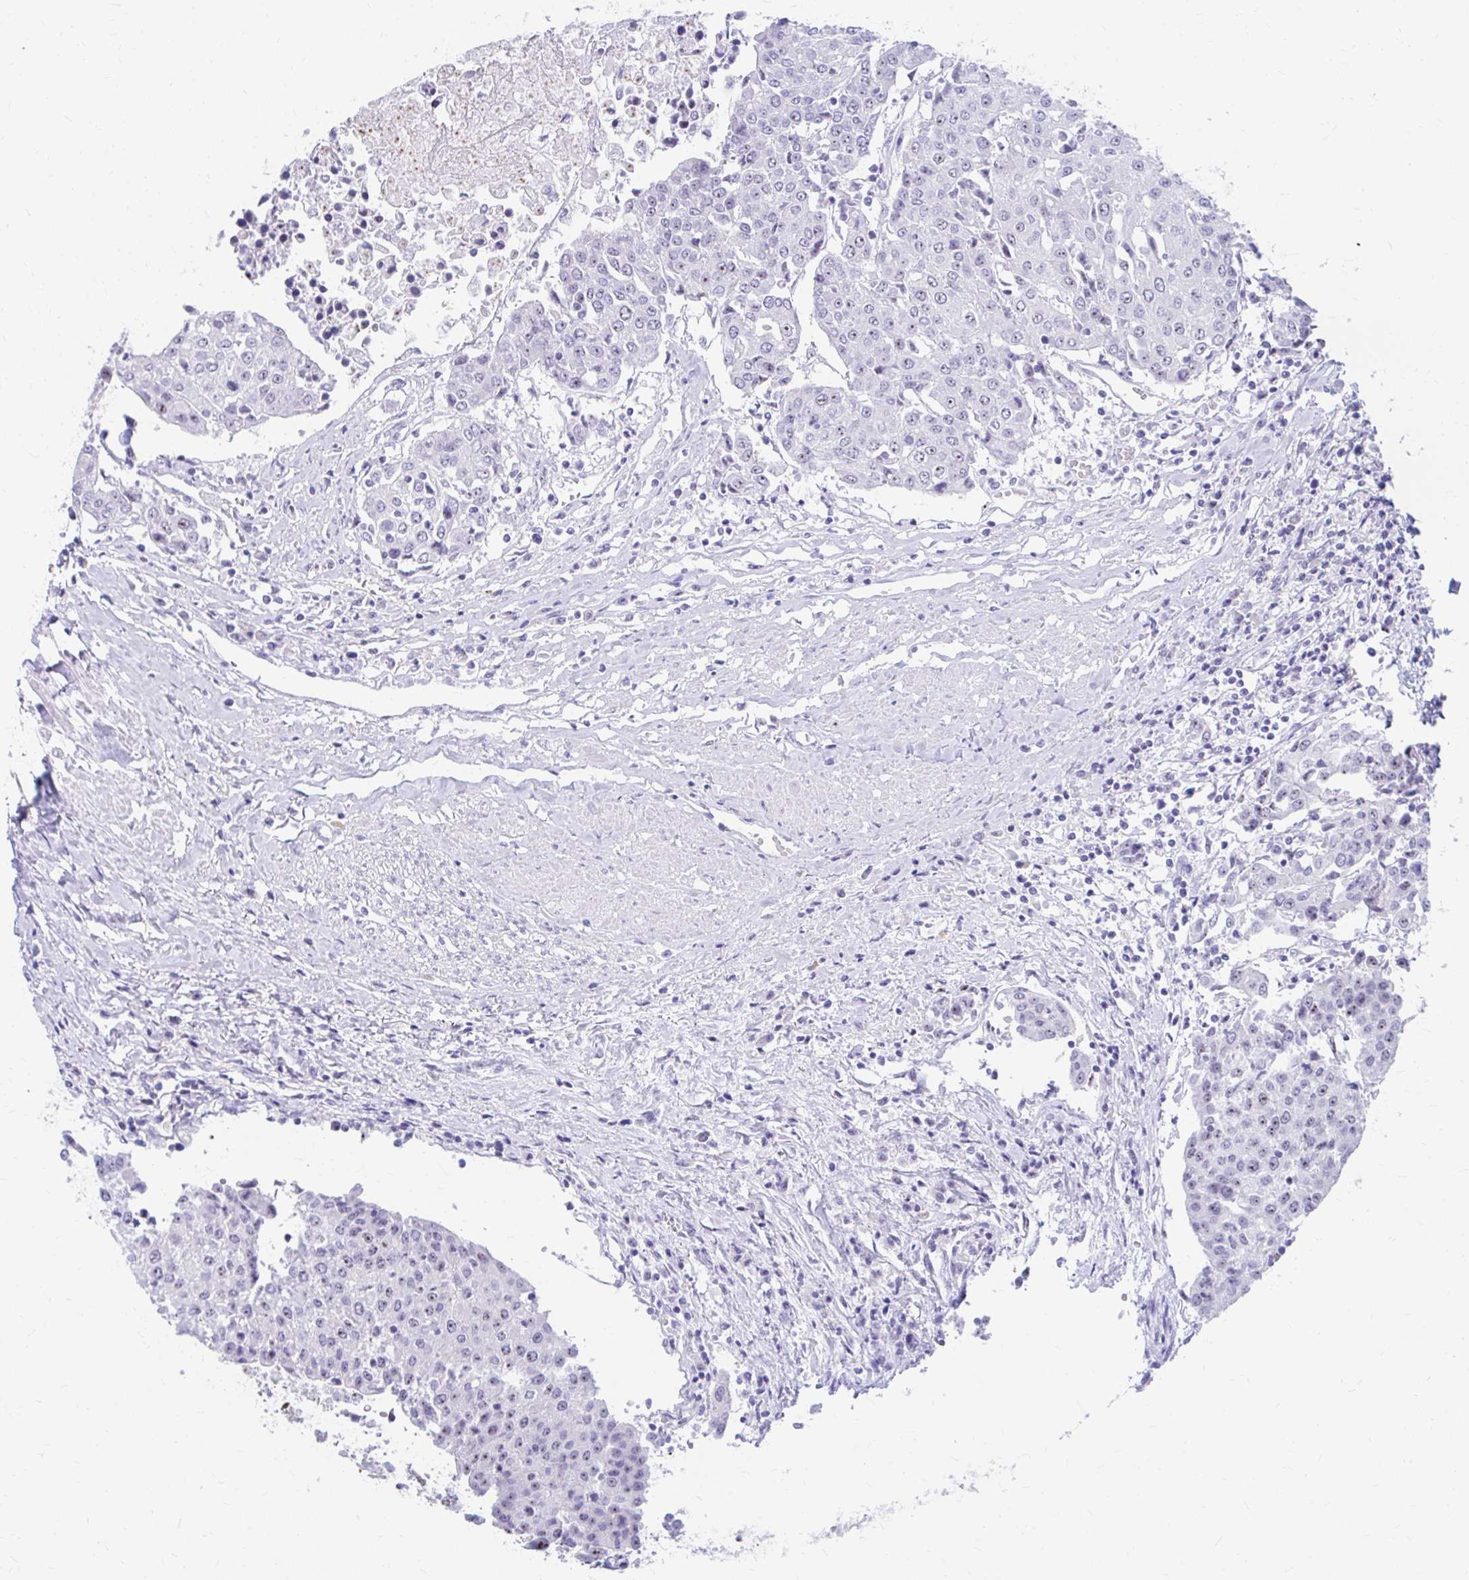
{"staining": {"intensity": "weak", "quantity": "25%-75%", "location": "nuclear"}, "tissue": "urothelial cancer", "cell_type": "Tumor cells", "image_type": "cancer", "snomed": [{"axis": "morphology", "description": "Urothelial carcinoma, High grade"}, {"axis": "topography", "description": "Urinary bladder"}], "caption": "Immunohistochemical staining of human urothelial cancer displays weak nuclear protein positivity in approximately 25%-75% of tumor cells. (DAB = brown stain, brightfield microscopy at high magnification).", "gene": "FTSJ3", "patient": {"sex": "female", "age": 85}}